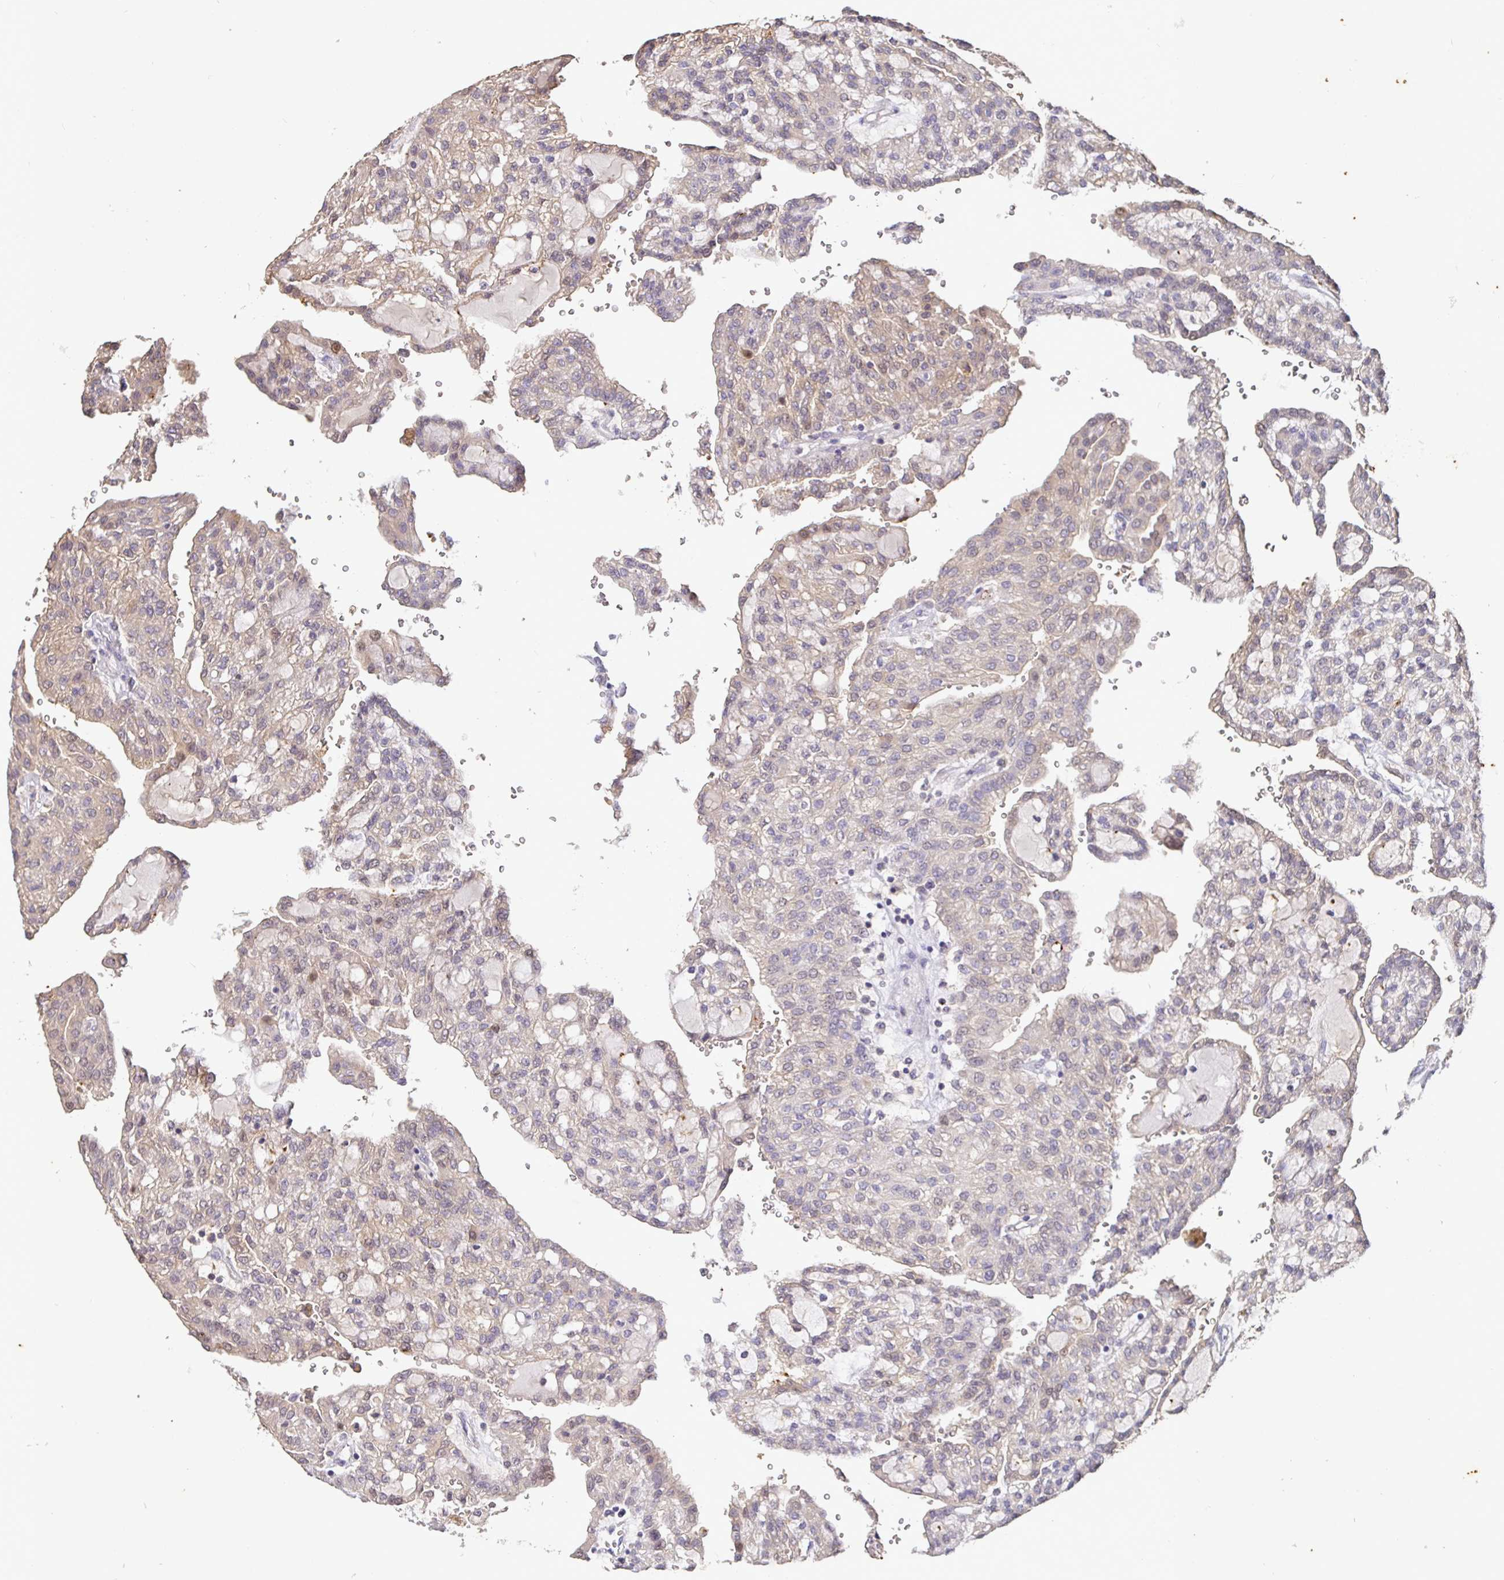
{"staining": {"intensity": "weak", "quantity": "25%-75%", "location": "cytoplasmic/membranous"}, "tissue": "renal cancer", "cell_type": "Tumor cells", "image_type": "cancer", "snomed": [{"axis": "morphology", "description": "Adenocarcinoma, NOS"}, {"axis": "topography", "description": "Kidney"}], "caption": "This image shows renal cancer stained with immunohistochemistry (IHC) to label a protein in brown. The cytoplasmic/membranous of tumor cells show weak positivity for the protein. Nuclei are counter-stained blue.", "gene": "SHISA4", "patient": {"sex": "male", "age": 63}}